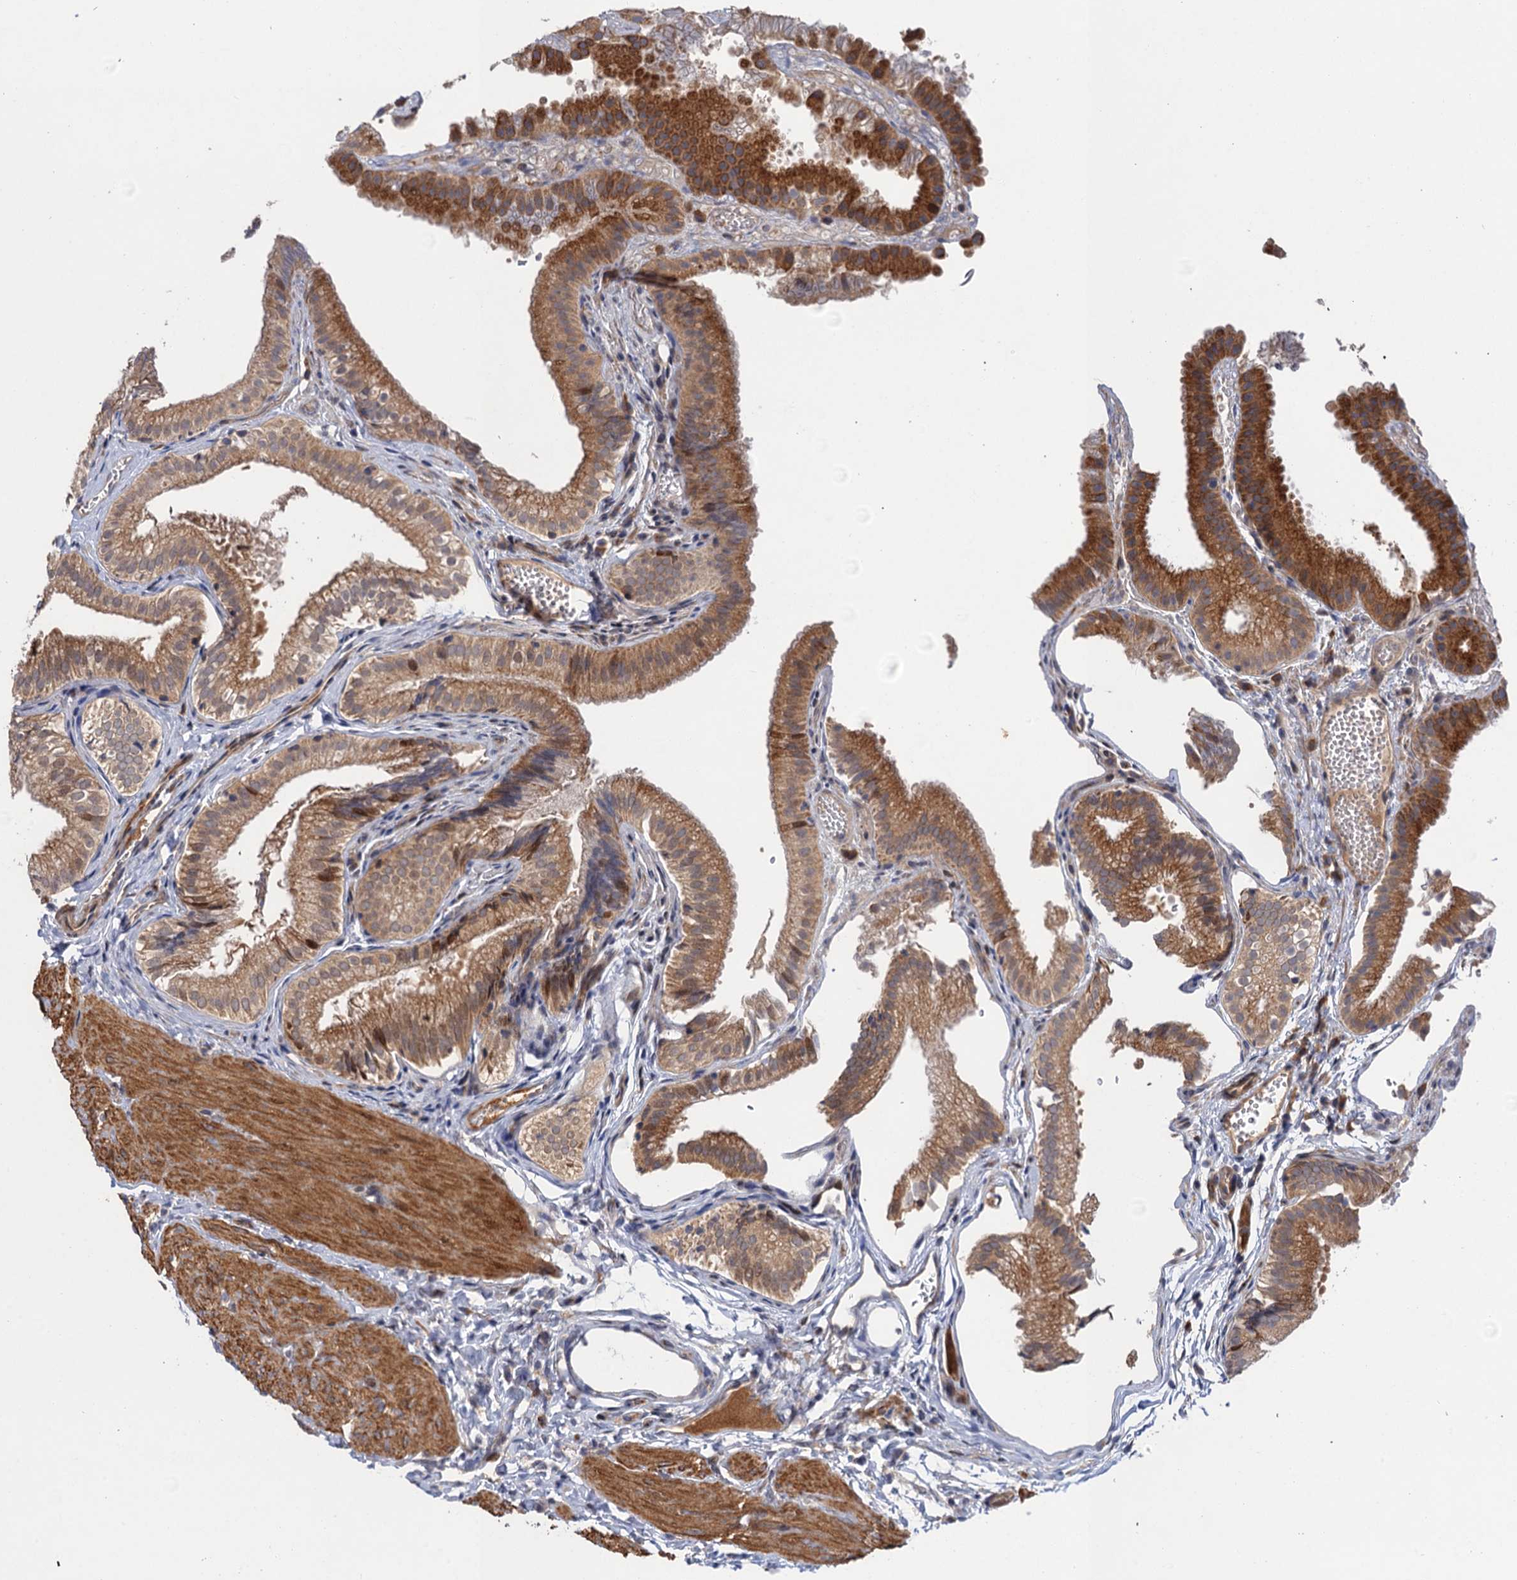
{"staining": {"intensity": "moderate", "quantity": ">75%", "location": "cytoplasmic/membranous,nuclear"}, "tissue": "gallbladder", "cell_type": "Glandular cells", "image_type": "normal", "snomed": [{"axis": "morphology", "description": "Normal tissue, NOS"}, {"axis": "topography", "description": "Gallbladder"}], "caption": "Moderate cytoplasmic/membranous,nuclear staining is seen in approximately >75% of glandular cells in benign gallbladder.", "gene": "NEK8", "patient": {"sex": "female", "age": 30}}